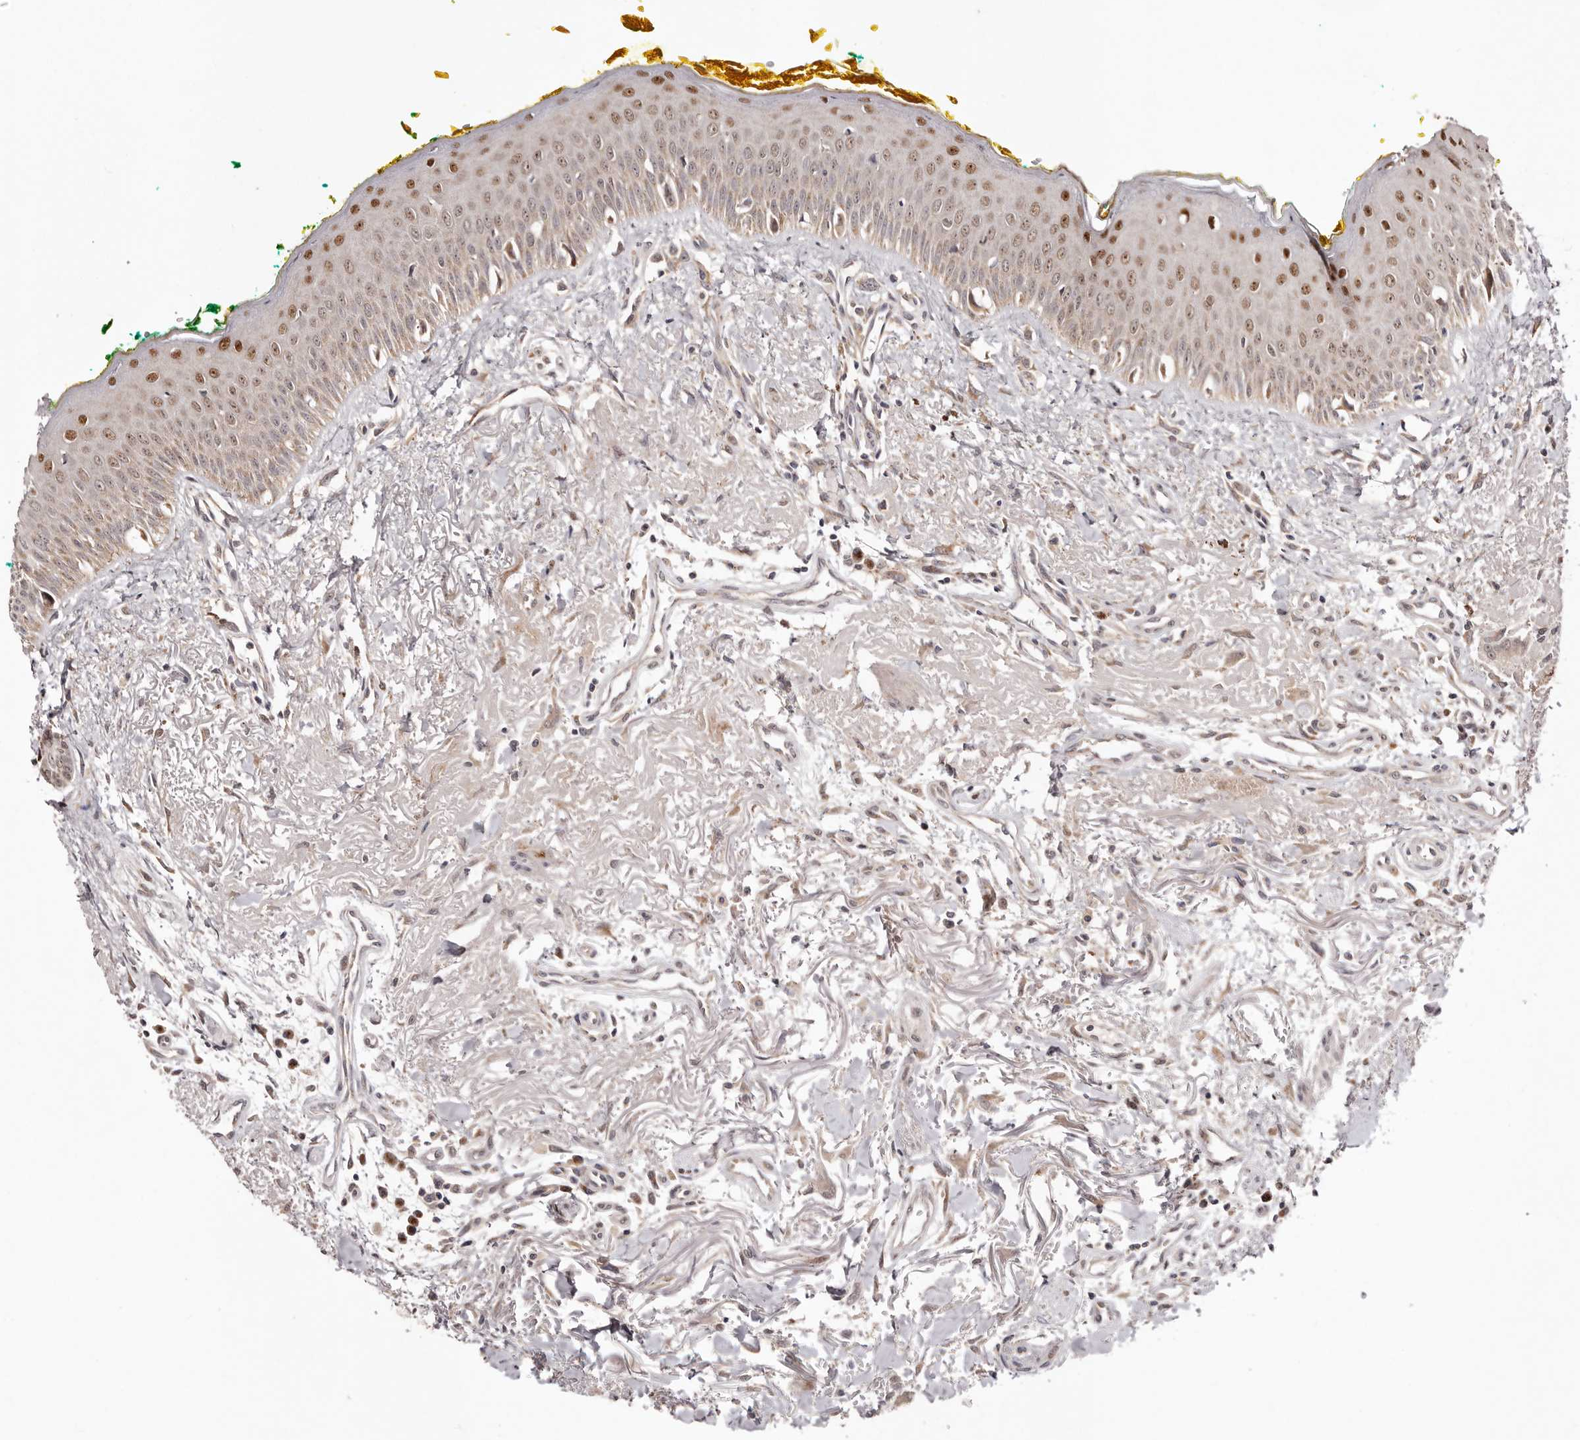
{"staining": {"intensity": "moderate", "quantity": "25%-75%", "location": "cytoplasmic/membranous,nuclear"}, "tissue": "oral mucosa", "cell_type": "Squamous epithelial cells", "image_type": "normal", "snomed": [{"axis": "morphology", "description": "Normal tissue, NOS"}, {"axis": "topography", "description": "Oral tissue"}], "caption": "Moderate cytoplasmic/membranous,nuclear positivity is present in about 25%-75% of squamous epithelial cells in benign oral mucosa.", "gene": "EGR3", "patient": {"sex": "female", "age": 70}}